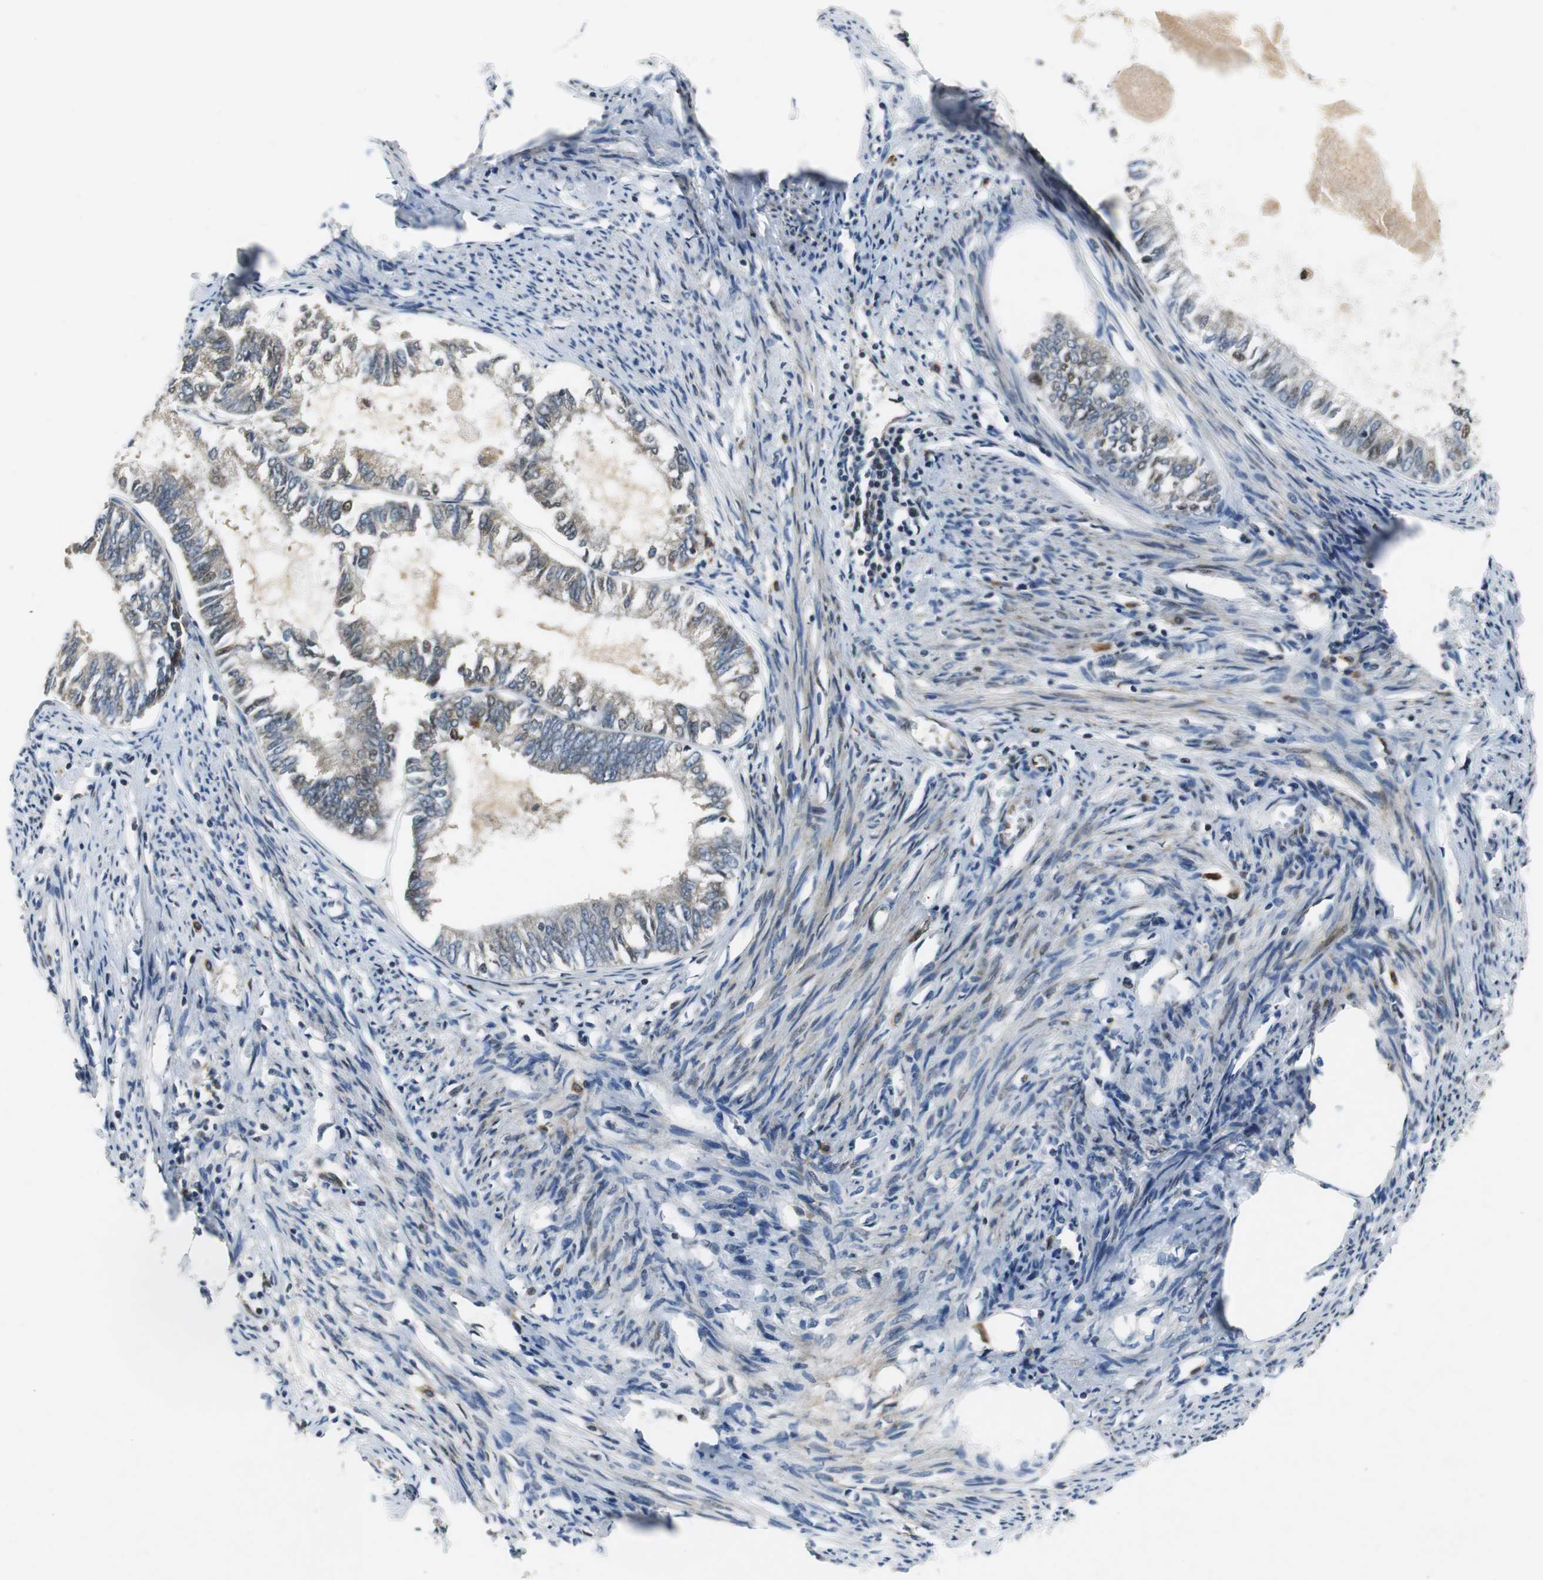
{"staining": {"intensity": "weak", "quantity": "25%-75%", "location": "cytoplasmic/membranous,nuclear"}, "tissue": "endometrial cancer", "cell_type": "Tumor cells", "image_type": "cancer", "snomed": [{"axis": "morphology", "description": "Adenocarcinoma, NOS"}, {"axis": "topography", "description": "Endometrium"}], "caption": "Immunohistochemistry (IHC) of human endometrial adenocarcinoma shows low levels of weak cytoplasmic/membranous and nuclear staining in about 25%-75% of tumor cells.", "gene": "ORM1", "patient": {"sex": "female", "age": 86}}